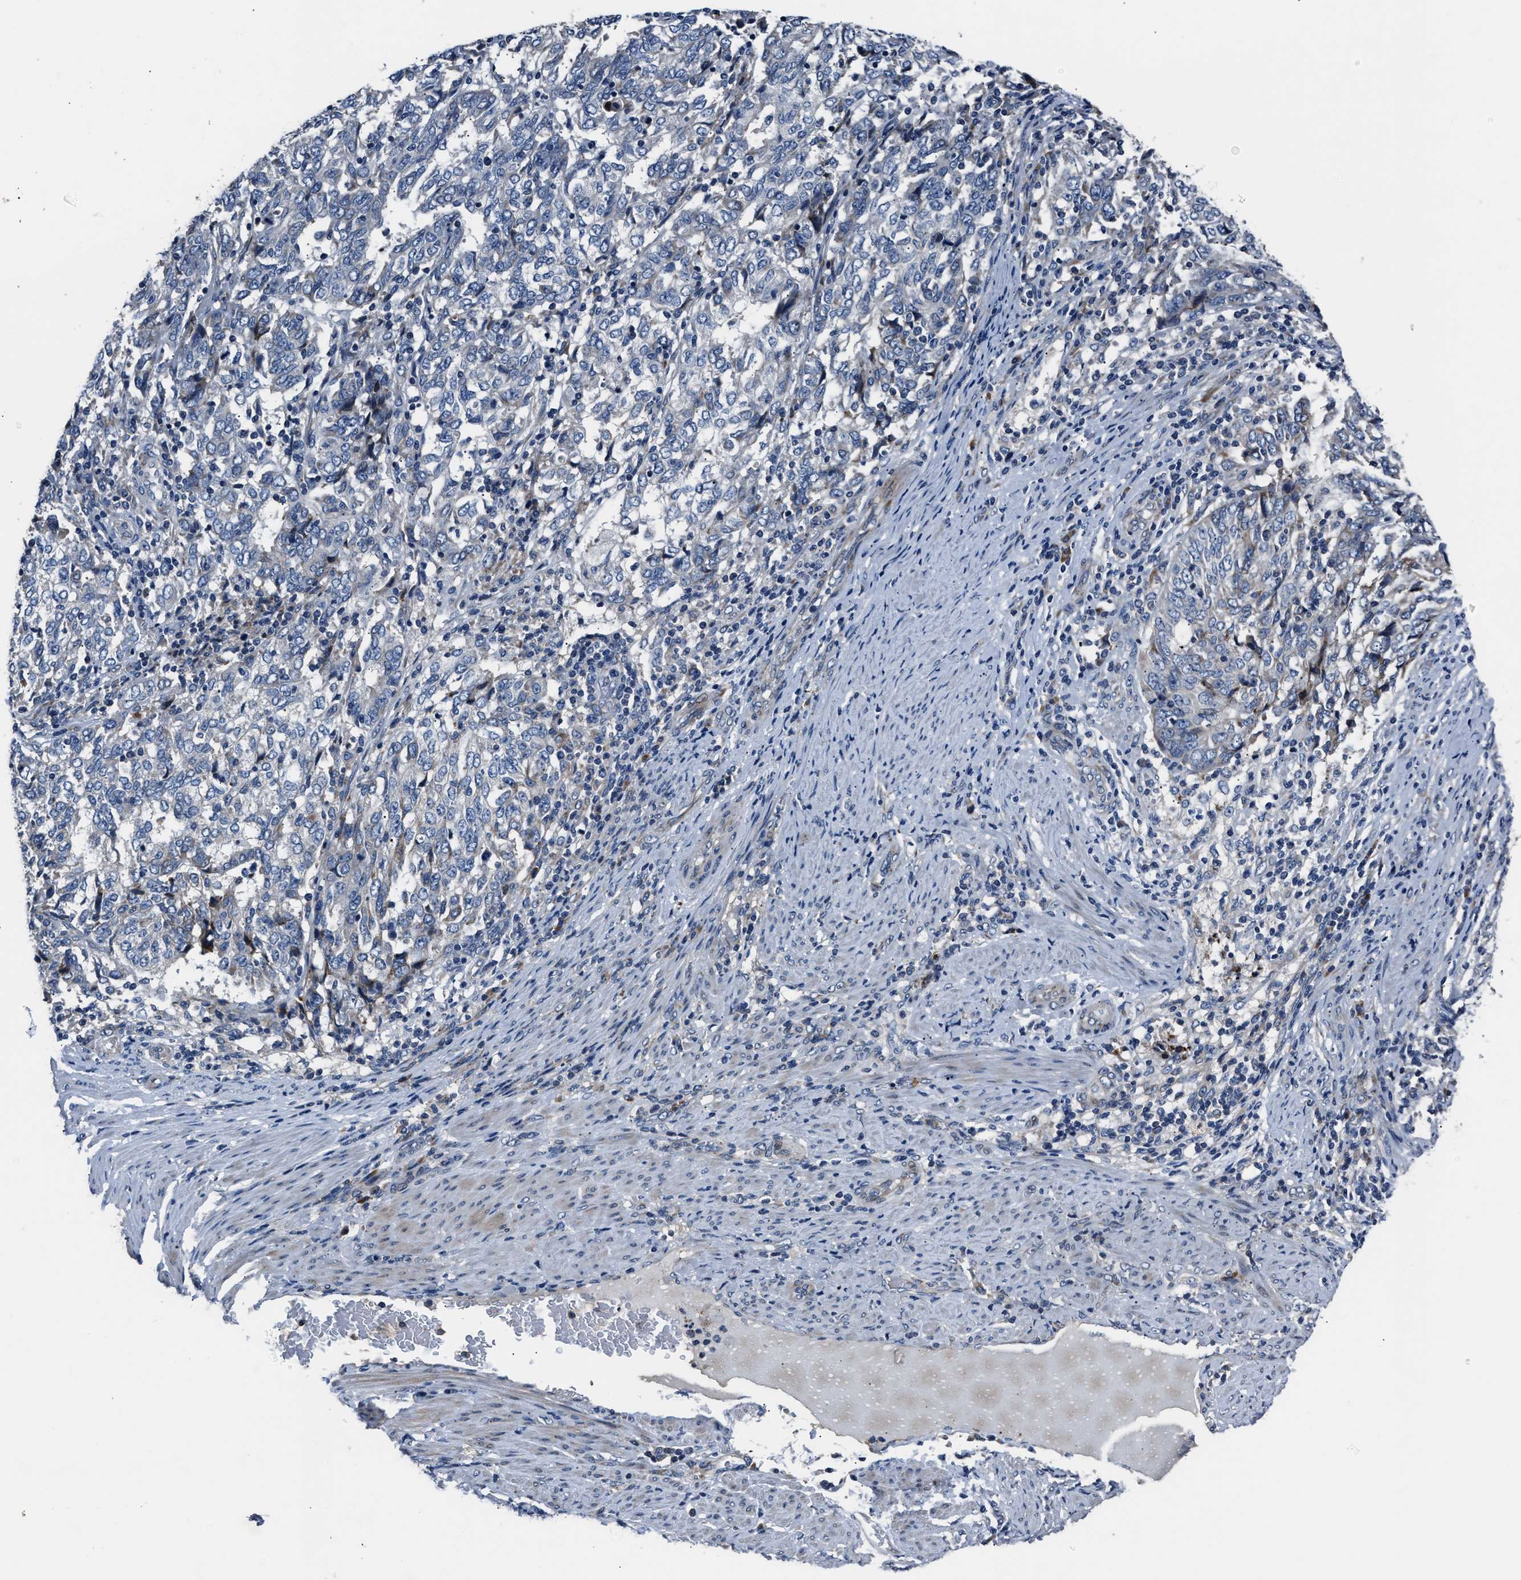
{"staining": {"intensity": "negative", "quantity": "none", "location": "none"}, "tissue": "endometrial cancer", "cell_type": "Tumor cells", "image_type": "cancer", "snomed": [{"axis": "morphology", "description": "Adenocarcinoma, NOS"}, {"axis": "topography", "description": "Endometrium"}], "caption": "Endometrial adenocarcinoma stained for a protein using immunohistochemistry exhibits no positivity tumor cells.", "gene": "DNAJC24", "patient": {"sex": "female", "age": 80}}